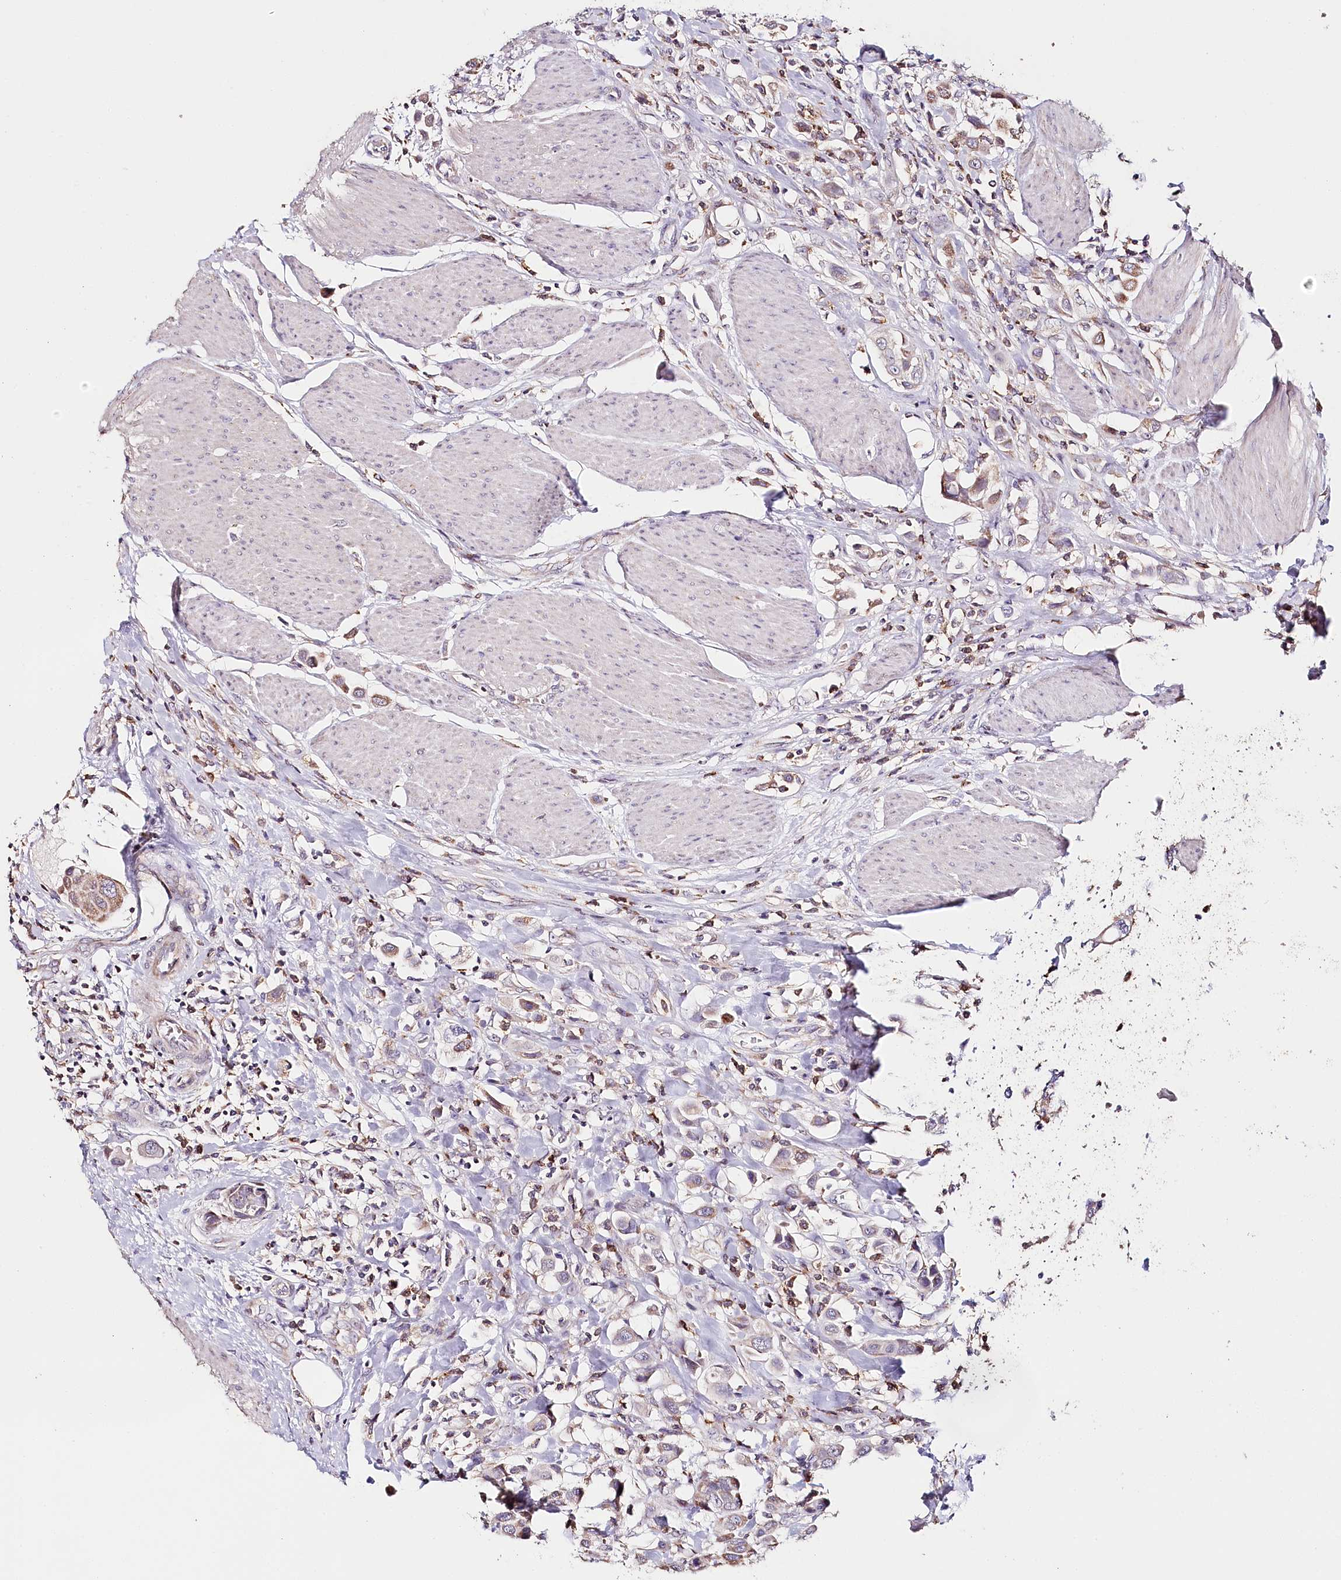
{"staining": {"intensity": "weak", "quantity": "25%-75%", "location": "cytoplasmic/membranous"}, "tissue": "urothelial cancer", "cell_type": "Tumor cells", "image_type": "cancer", "snomed": [{"axis": "morphology", "description": "Urothelial carcinoma, High grade"}, {"axis": "topography", "description": "Urinary bladder"}], "caption": "Immunohistochemistry (IHC) histopathology image of neoplastic tissue: urothelial carcinoma (high-grade) stained using IHC exhibits low levels of weak protein expression localized specifically in the cytoplasmic/membranous of tumor cells, appearing as a cytoplasmic/membranous brown color.", "gene": "MMP25", "patient": {"sex": "male", "age": 50}}